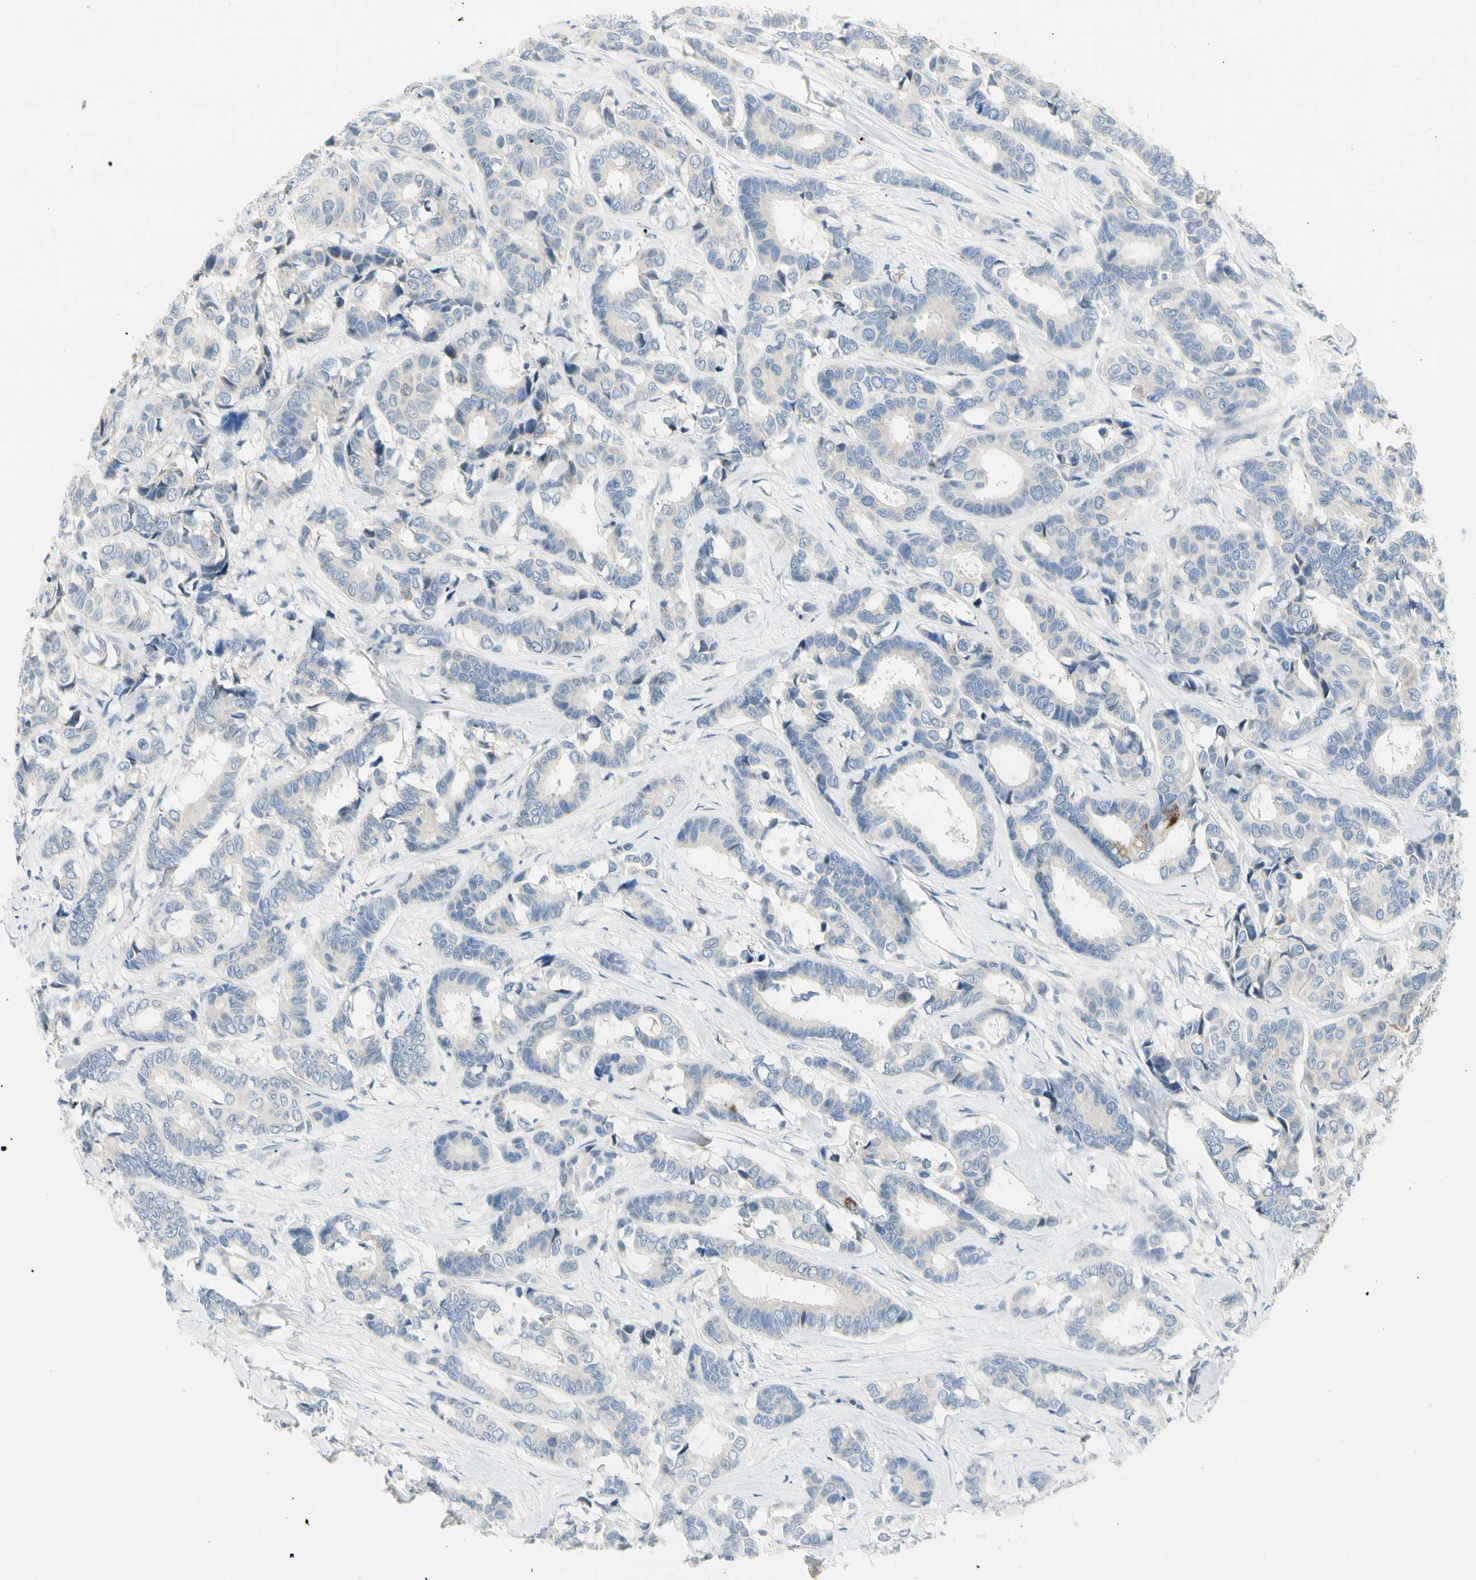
{"staining": {"intensity": "negative", "quantity": "none", "location": "none"}, "tissue": "breast cancer", "cell_type": "Tumor cells", "image_type": "cancer", "snomed": [{"axis": "morphology", "description": "Duct carcinoma"}, {"axis": "topography", "description": "Breast"}], "caption": "Immunohistochemistry photomicrograph of human breast invasive ductal carcinoma stained for a protein (brown), which reveals no expression in tumor cells.", "gene": "SLC6A15", "patient": {"sex": "female", "age": 87}}